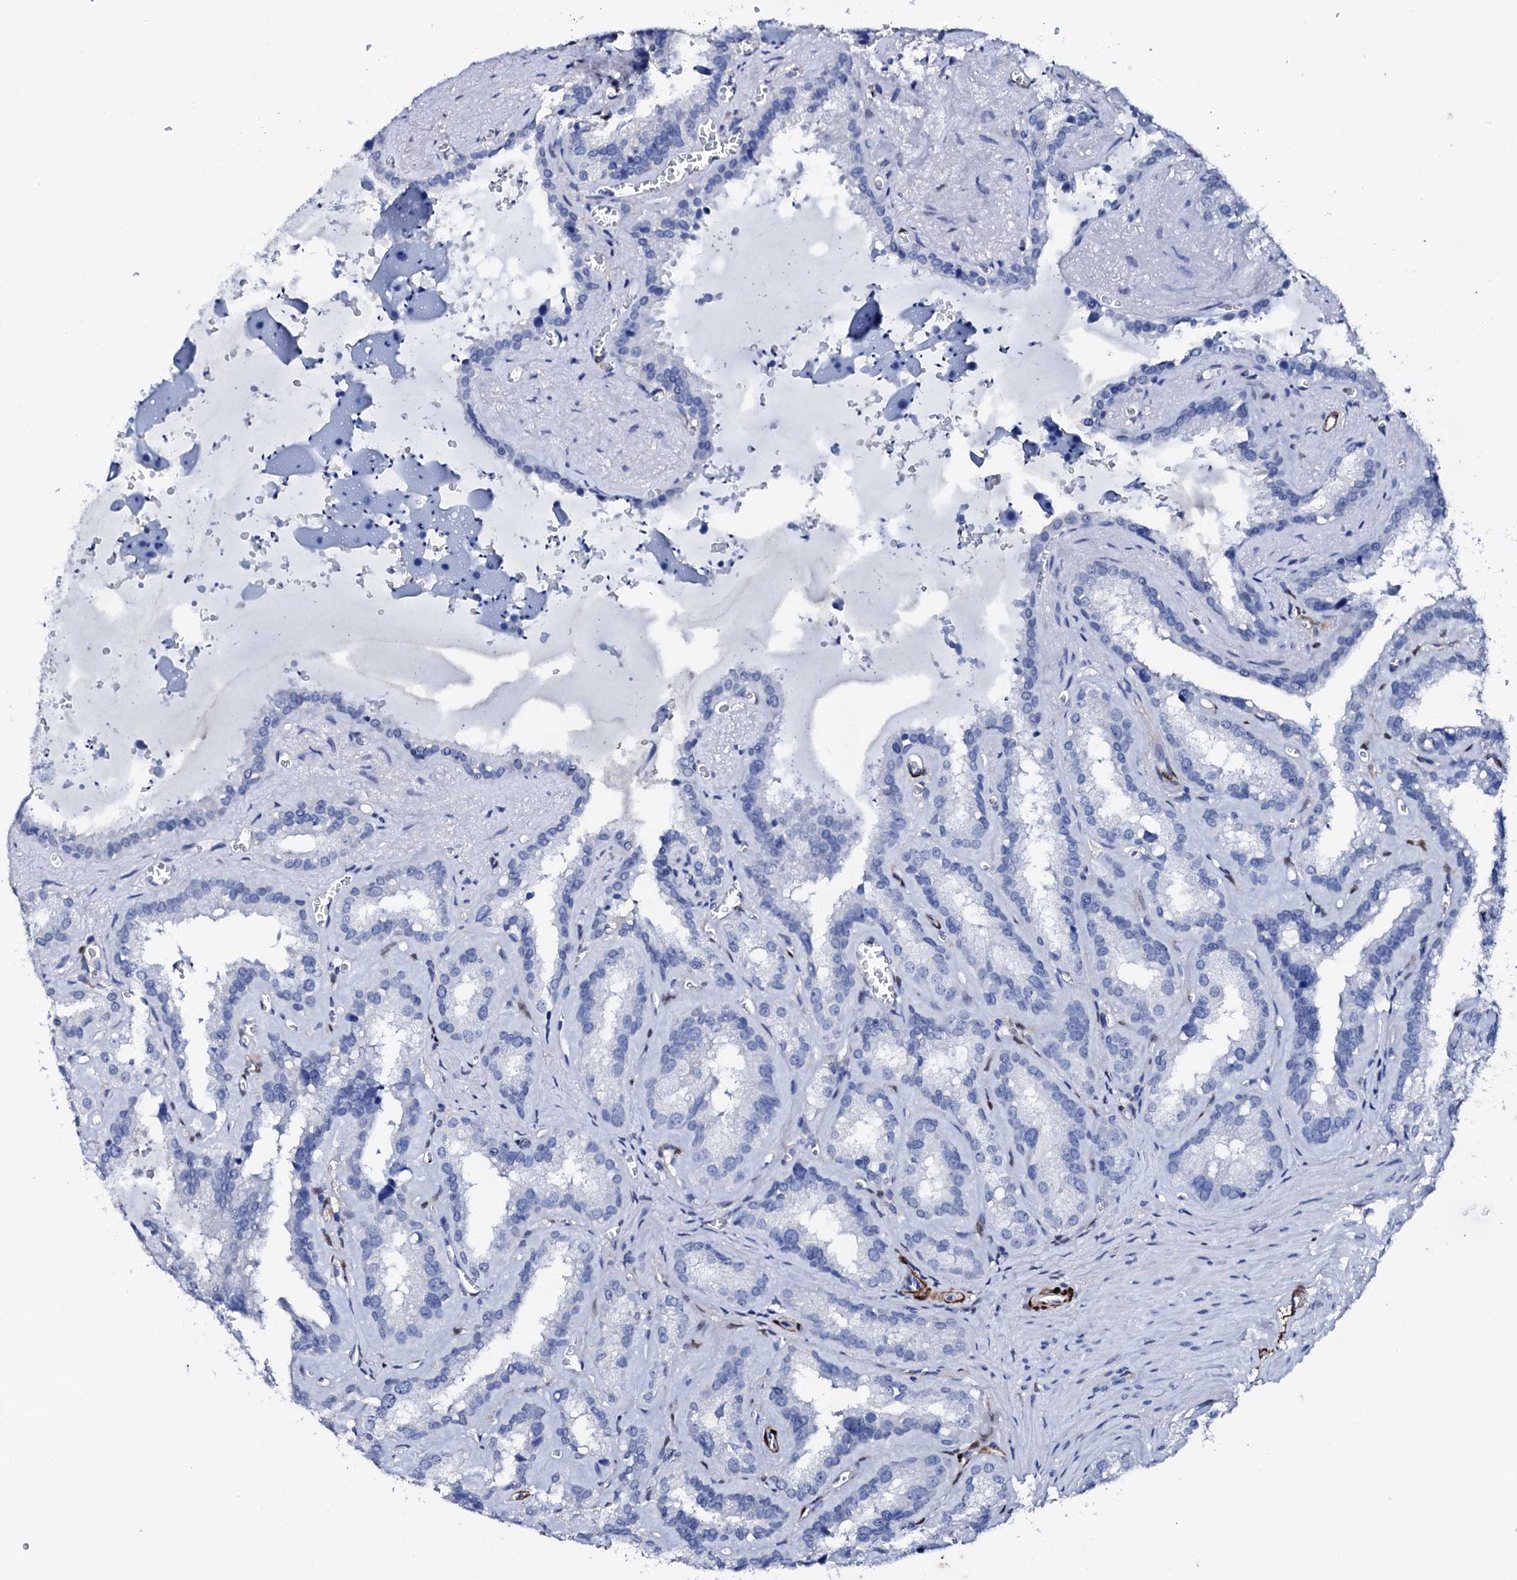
{"staining": {"intensity": "negative", "quantity": "none", "location": "none"}, "tissue": "seminal vesicle", "cell_type": "Glandular cells", "image_type": "normal", "snomed": [{"axis": "morphology", "description": "Normal tissue, NOS"}, {"axis": "topography", "description": "Prostate"}, {"axis": "topography", "description": "Seminal veicle"}], "caption": "Human seminal vesicle stained for a protein using immunohistochemistry (IHC) exhibits no staining in glandular cells.", "gene": "NRIP2", "patient": {"sex": "male", "age": 59}}